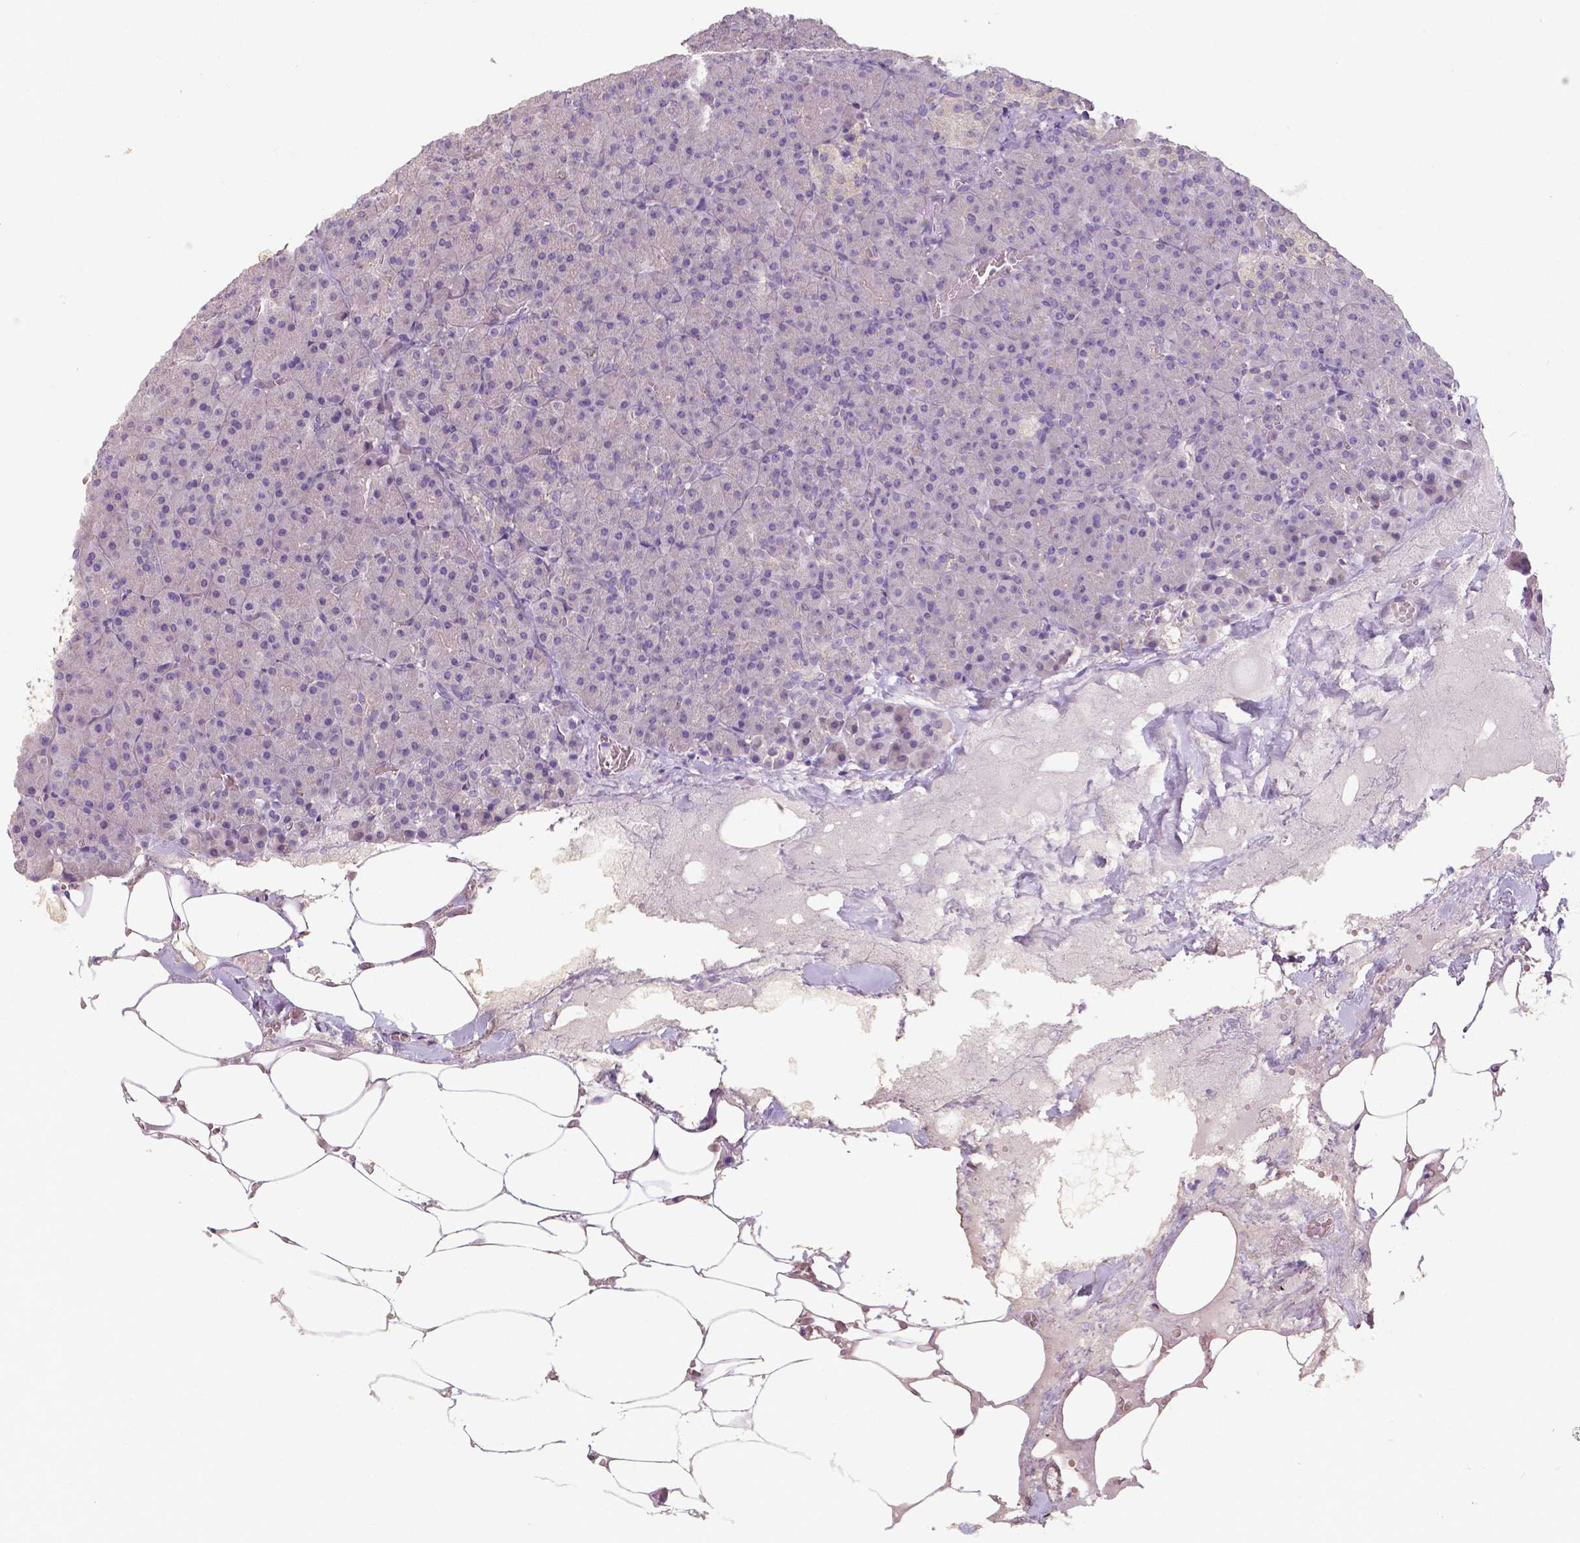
{"staining": {"intensity": "negative", "quantity": "none", "location": "none"}, "tissue": "pancreas", "cell_type": "Exocrine glandular cells", "image_type": "normal", "snomed": [{"axis": "morphology", "description": "Normal tissue, NOS"}, {"axis": "topography", "description": "Pancreas"}], "caption": "The immunohistochemistry photomicrograph has no significant expression in exocrine glandular cells of pancreas.", "gene": "CRMP1", "patient": {"sex": "female", "age": 74}}